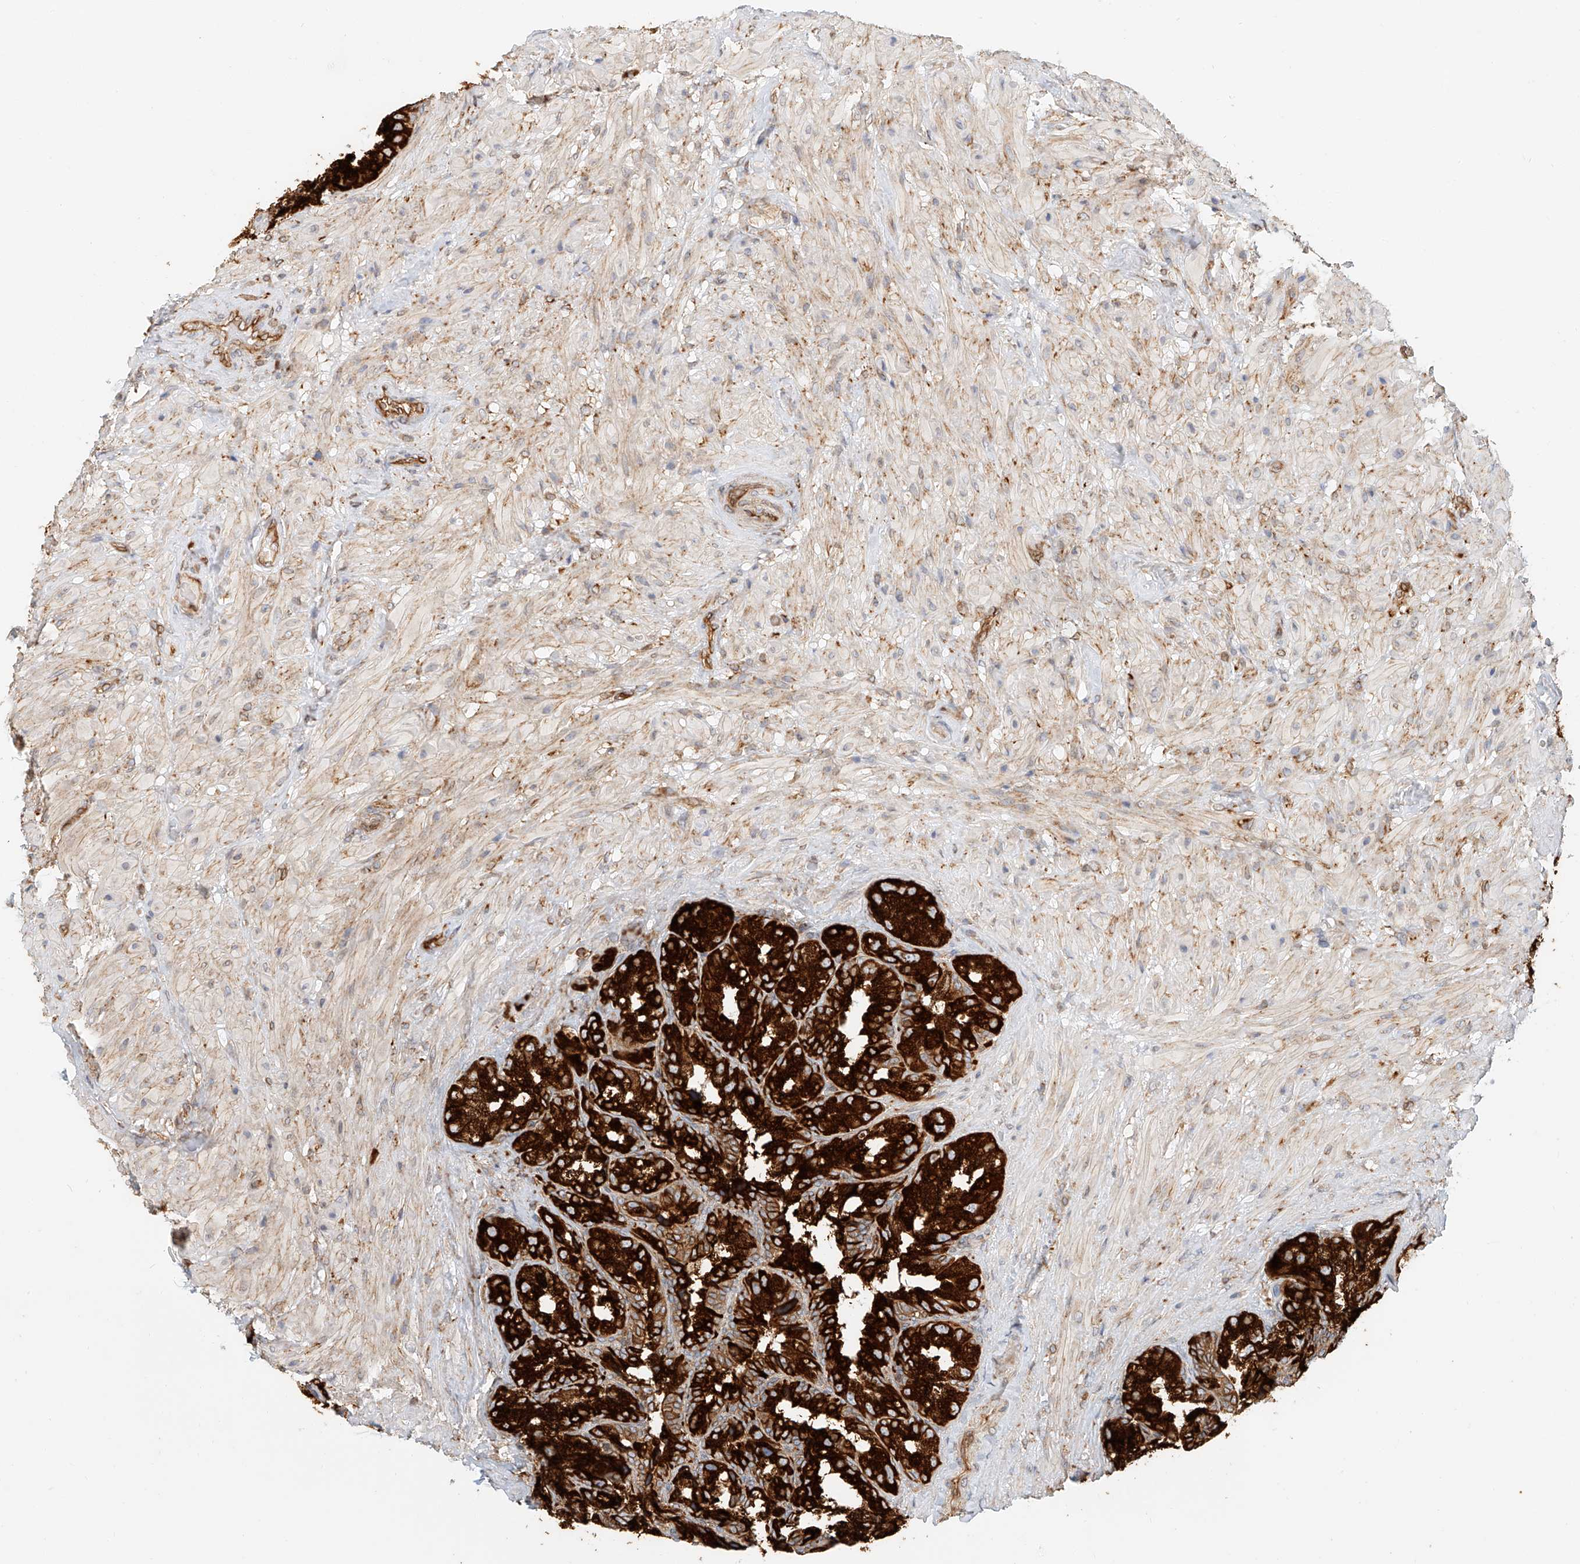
{"staining": {"intensity": "strong", "quantity": ">75%", "location": "cytoplasmic/membranous"}, "tissue": "seminal vesicle", "cell_type": "Glandular cells", "image_type": "normal", "snomed": [{"axis": "morphology", "description": "Normal tissue, NOS"}, {"axis": "topography", "description": "Seminal veicle"}, {"axis": "topography", "description": "Peripheral nerve tissue"}], "caption": "Protein staining displays strong cytoplasmic/membranous staining in approximately >75% of glandular cells in normal seminal vesicle. The protein of interest is shown in brown color, while the nuclei are stained blue.", "gene": "DHRS7", "patient": {"sex": "male", "age": 63}}